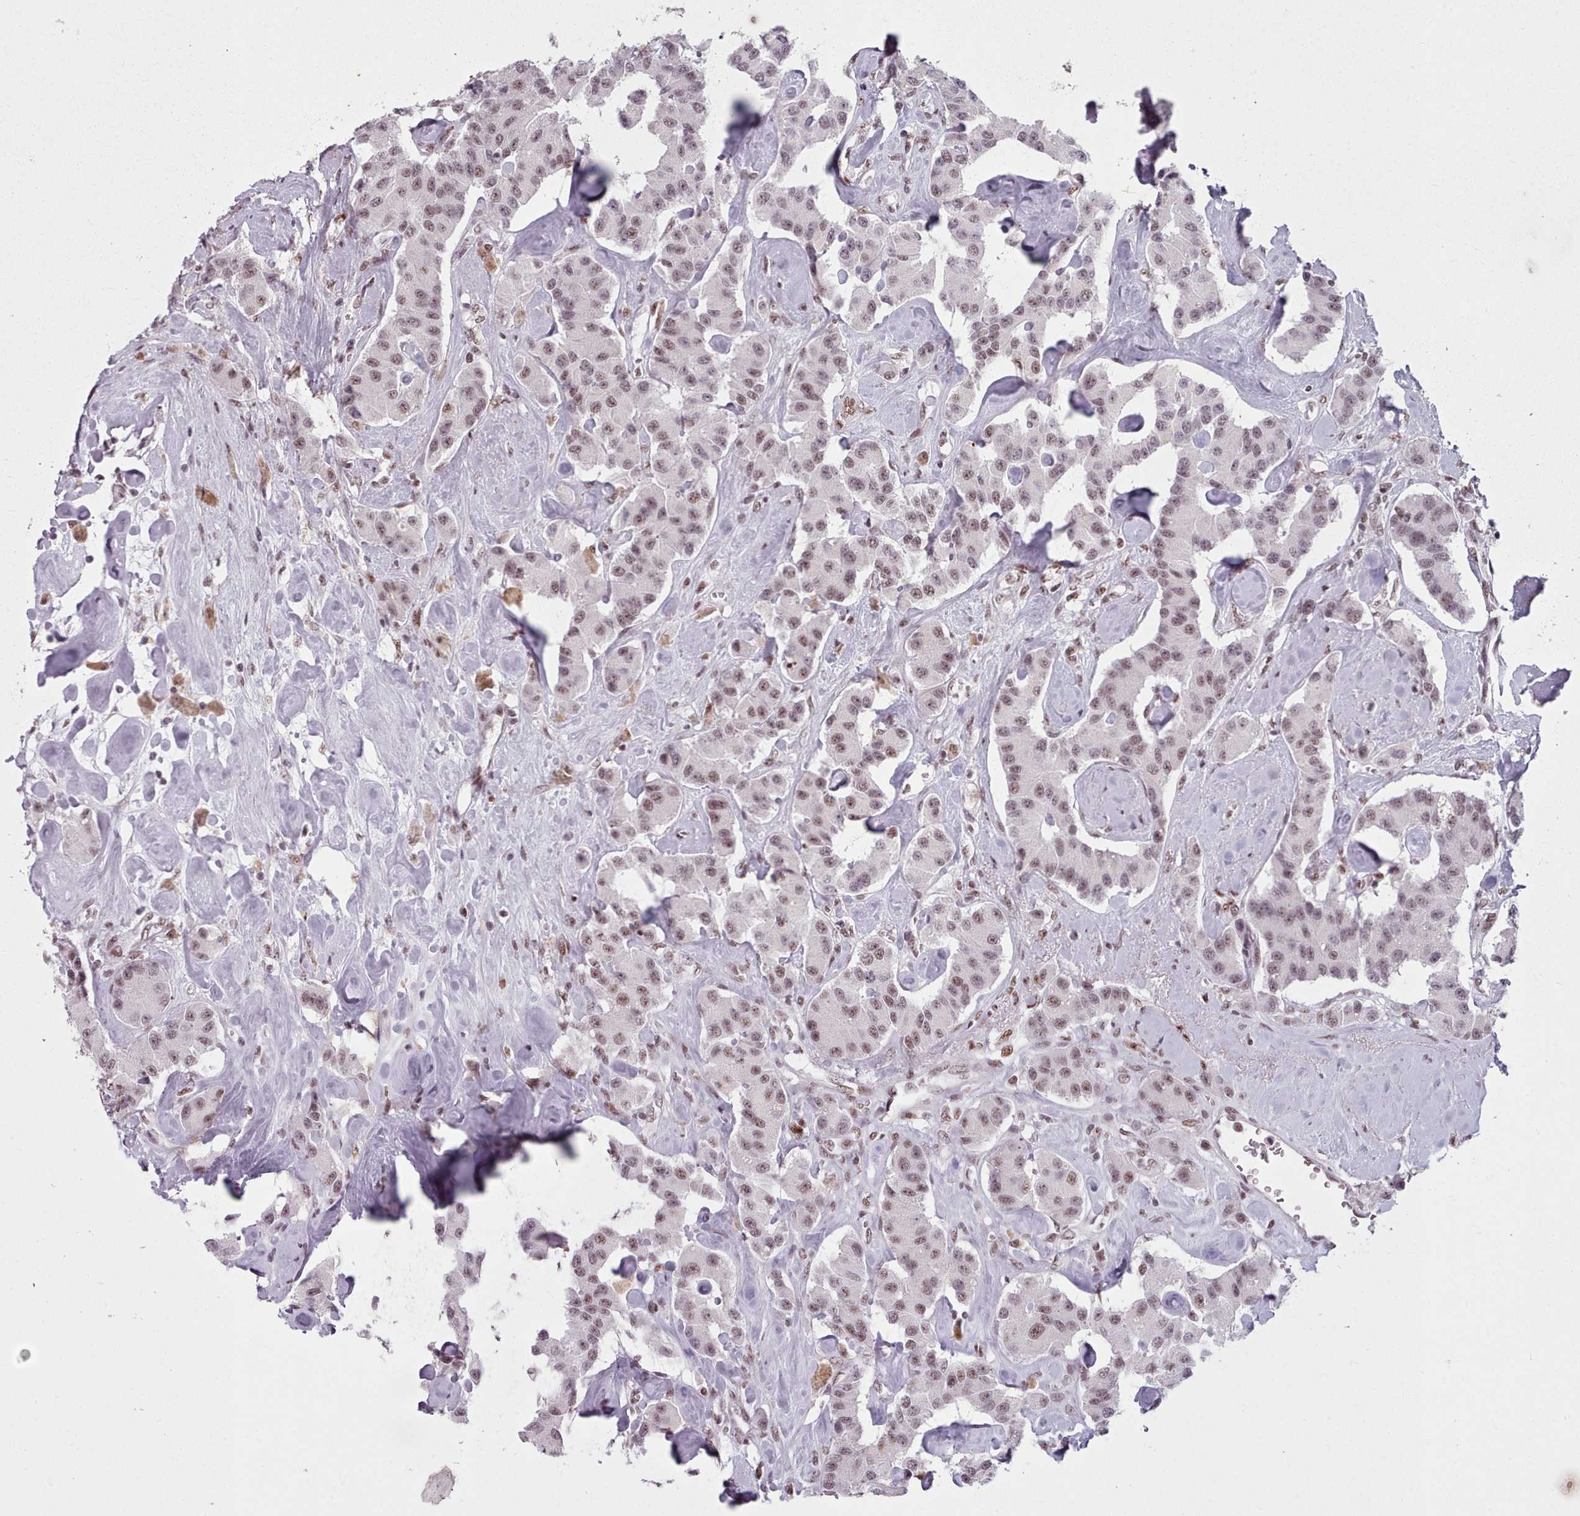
{"staining": {"intensity": "moderate", "quantity": ">75%", "location": "nuclear"}, "tissue": "carcinoid", "cell_type": "Tumor cells", "image_type": "cancer", "snomed": [{"axis": "morphology", "description": "Carcinoid, malignant, NOS"}, {"axis": "topography", "description": "Pancreas"}], "caption": "Brown immunohistochemical staining in carcinoid exhibits moderate nuclear staining in approximately >75% of tumor cells.", "gene": "SRRM1", "patient": {"sex": "male", "age": 41}}